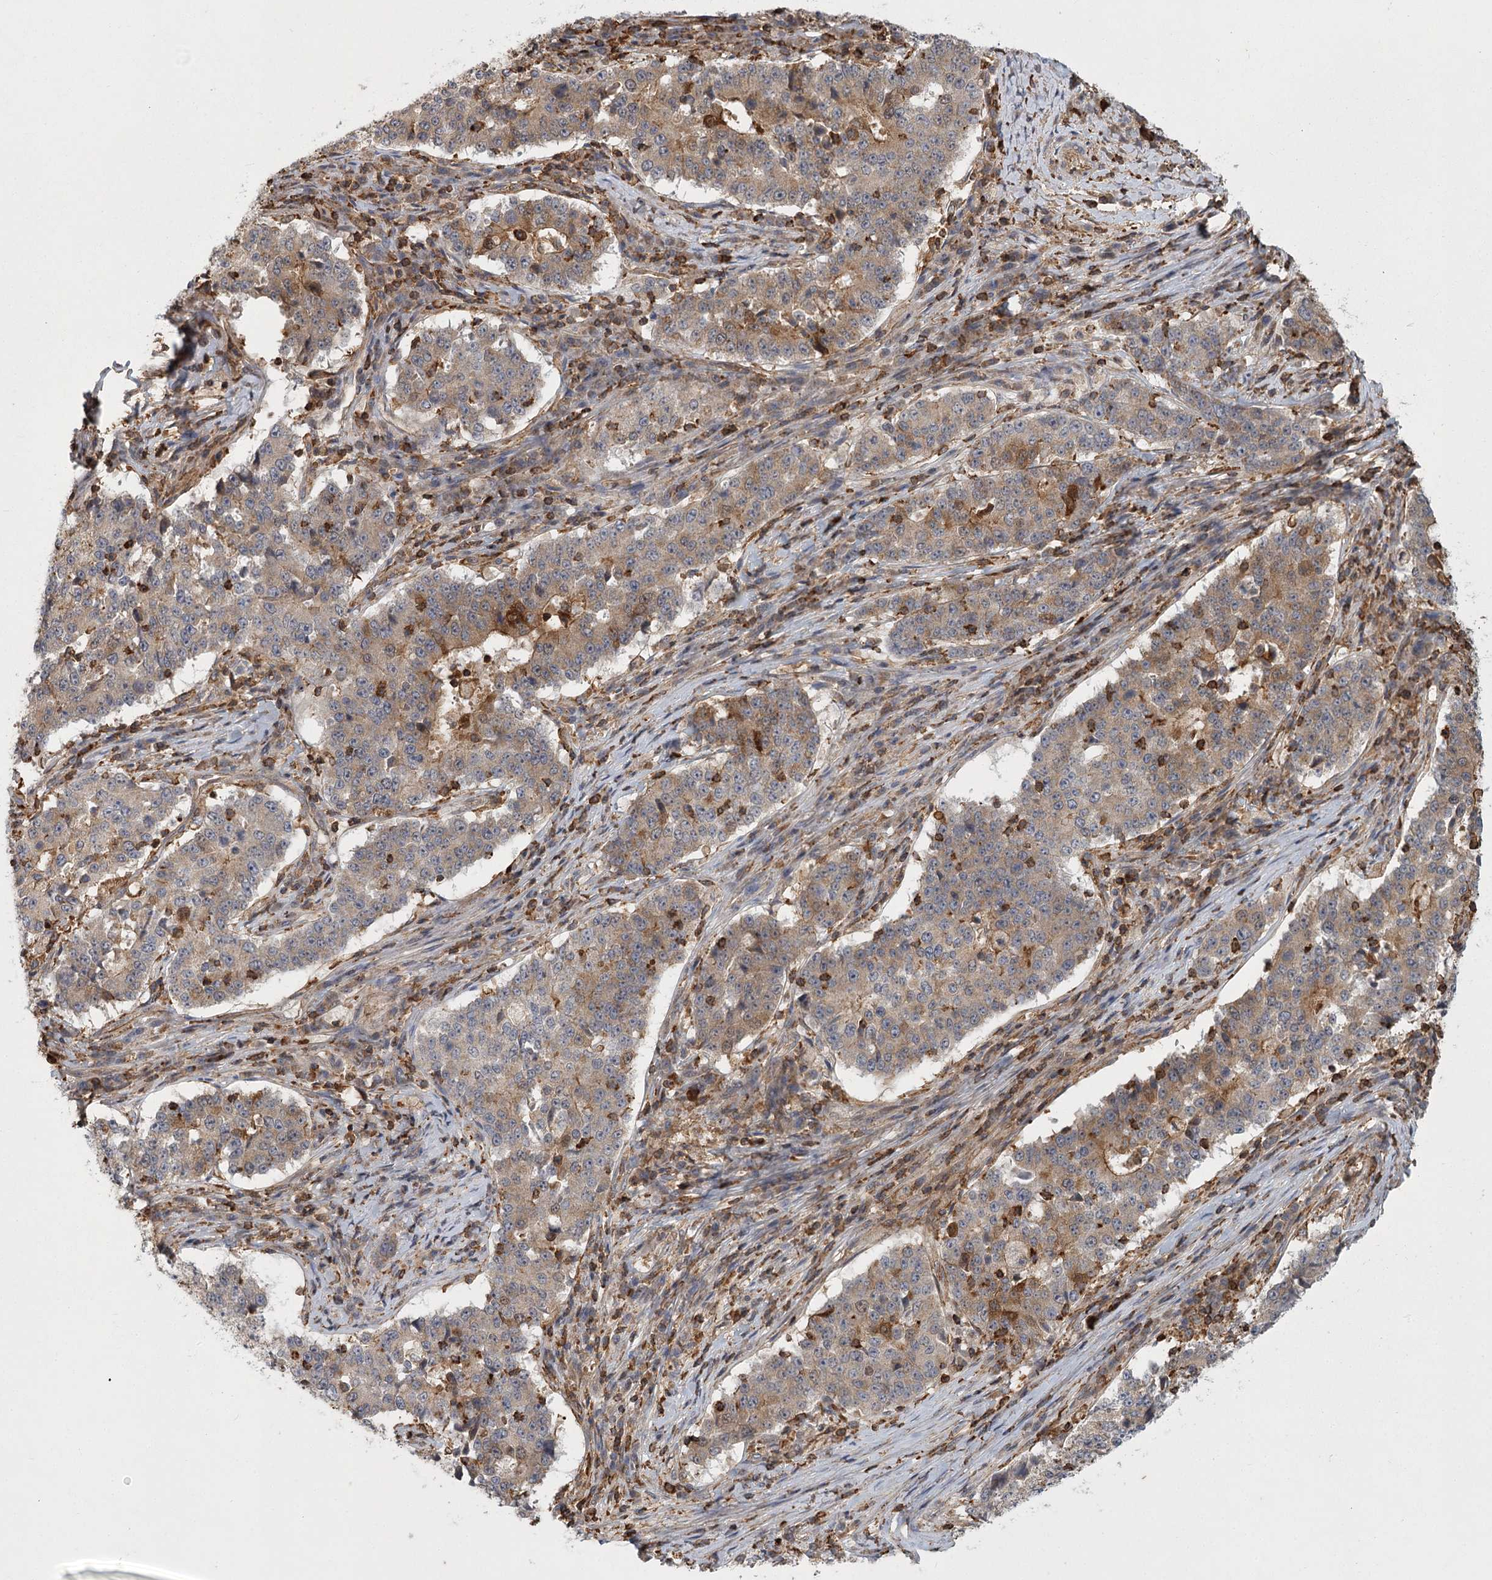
{"staining": {"intensity": "moderate", "quantity": ">75%", "location": "cytoplasmic/membranous"}, "tissue": "stomach cancer", "cell_type": "Tumor cells", "image_type": "cancer", "snomed": [{"axis": "morphology", "description": "Adenocarcinoma, NOS"}, {"axis": "topography", "description": "Stomach"}], "caption": "Tumor cells demonstrate medium levels of moderate cytoplasmic/membranous staining in approximately >75% of cells in human adenocarcinoma (stomach).", "gene": "MEPE", "patient": {"sex": "male", "age": 59}}